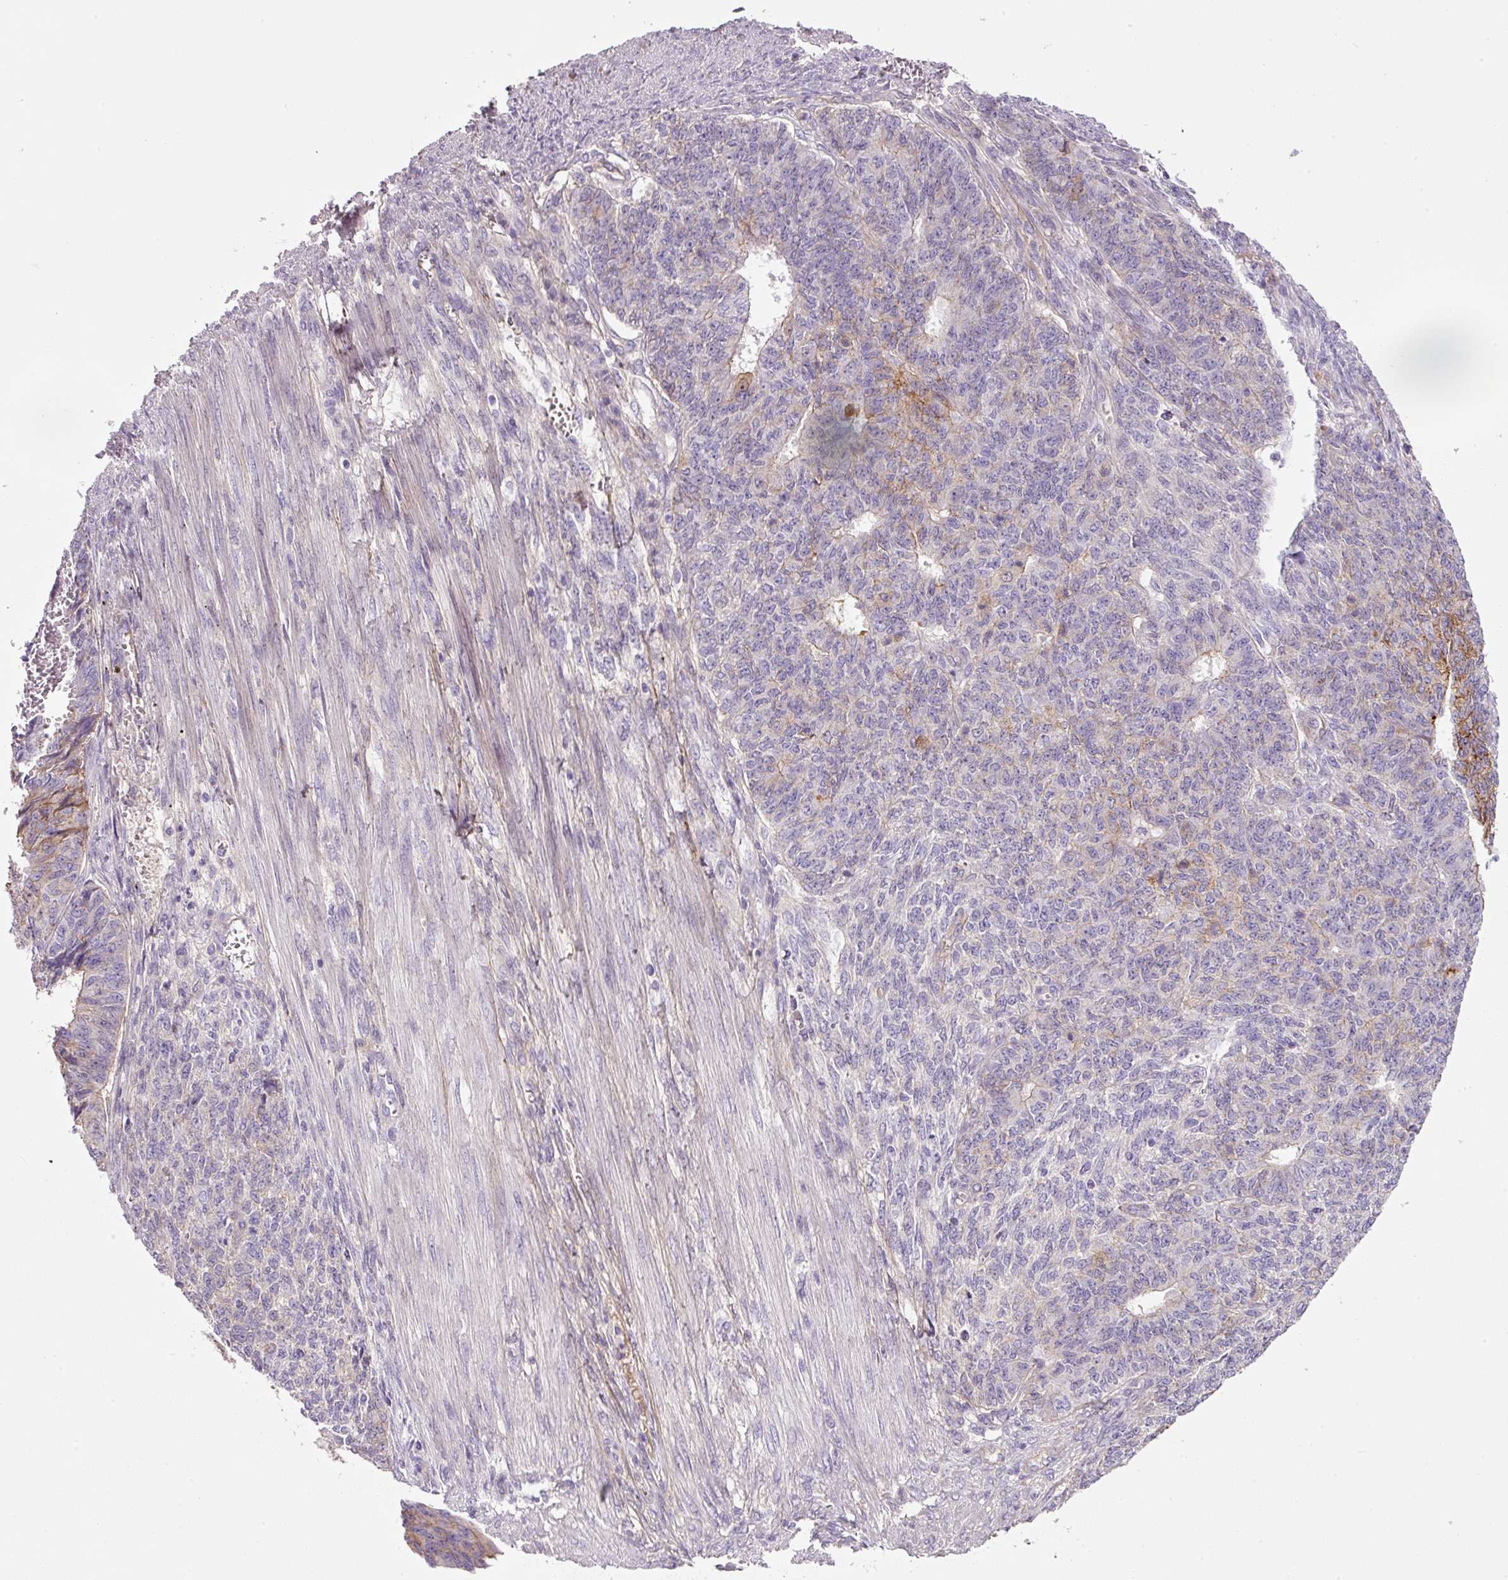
{"staining": {"intensity": "moderate", "quantity": "<25%", "location": "cytoplasmic/membranous"}, "tissue": "endometrial cancer", "cell_type": "Tumor cells", "image_type": "cancer", "snomed": [{"axis": "morphology", "description": "Adenocarcinoma, NOS"}, {"axis": "topography", "description": "Endometrium"}], "caption": "Endometrial cancer stained with a brown dye displays moderate cytoplasmic/membranous positive positivity in approximately <25% of tumor cells.", "gene": "SOS2", "patient": {"sex": "female", "age": 32}}